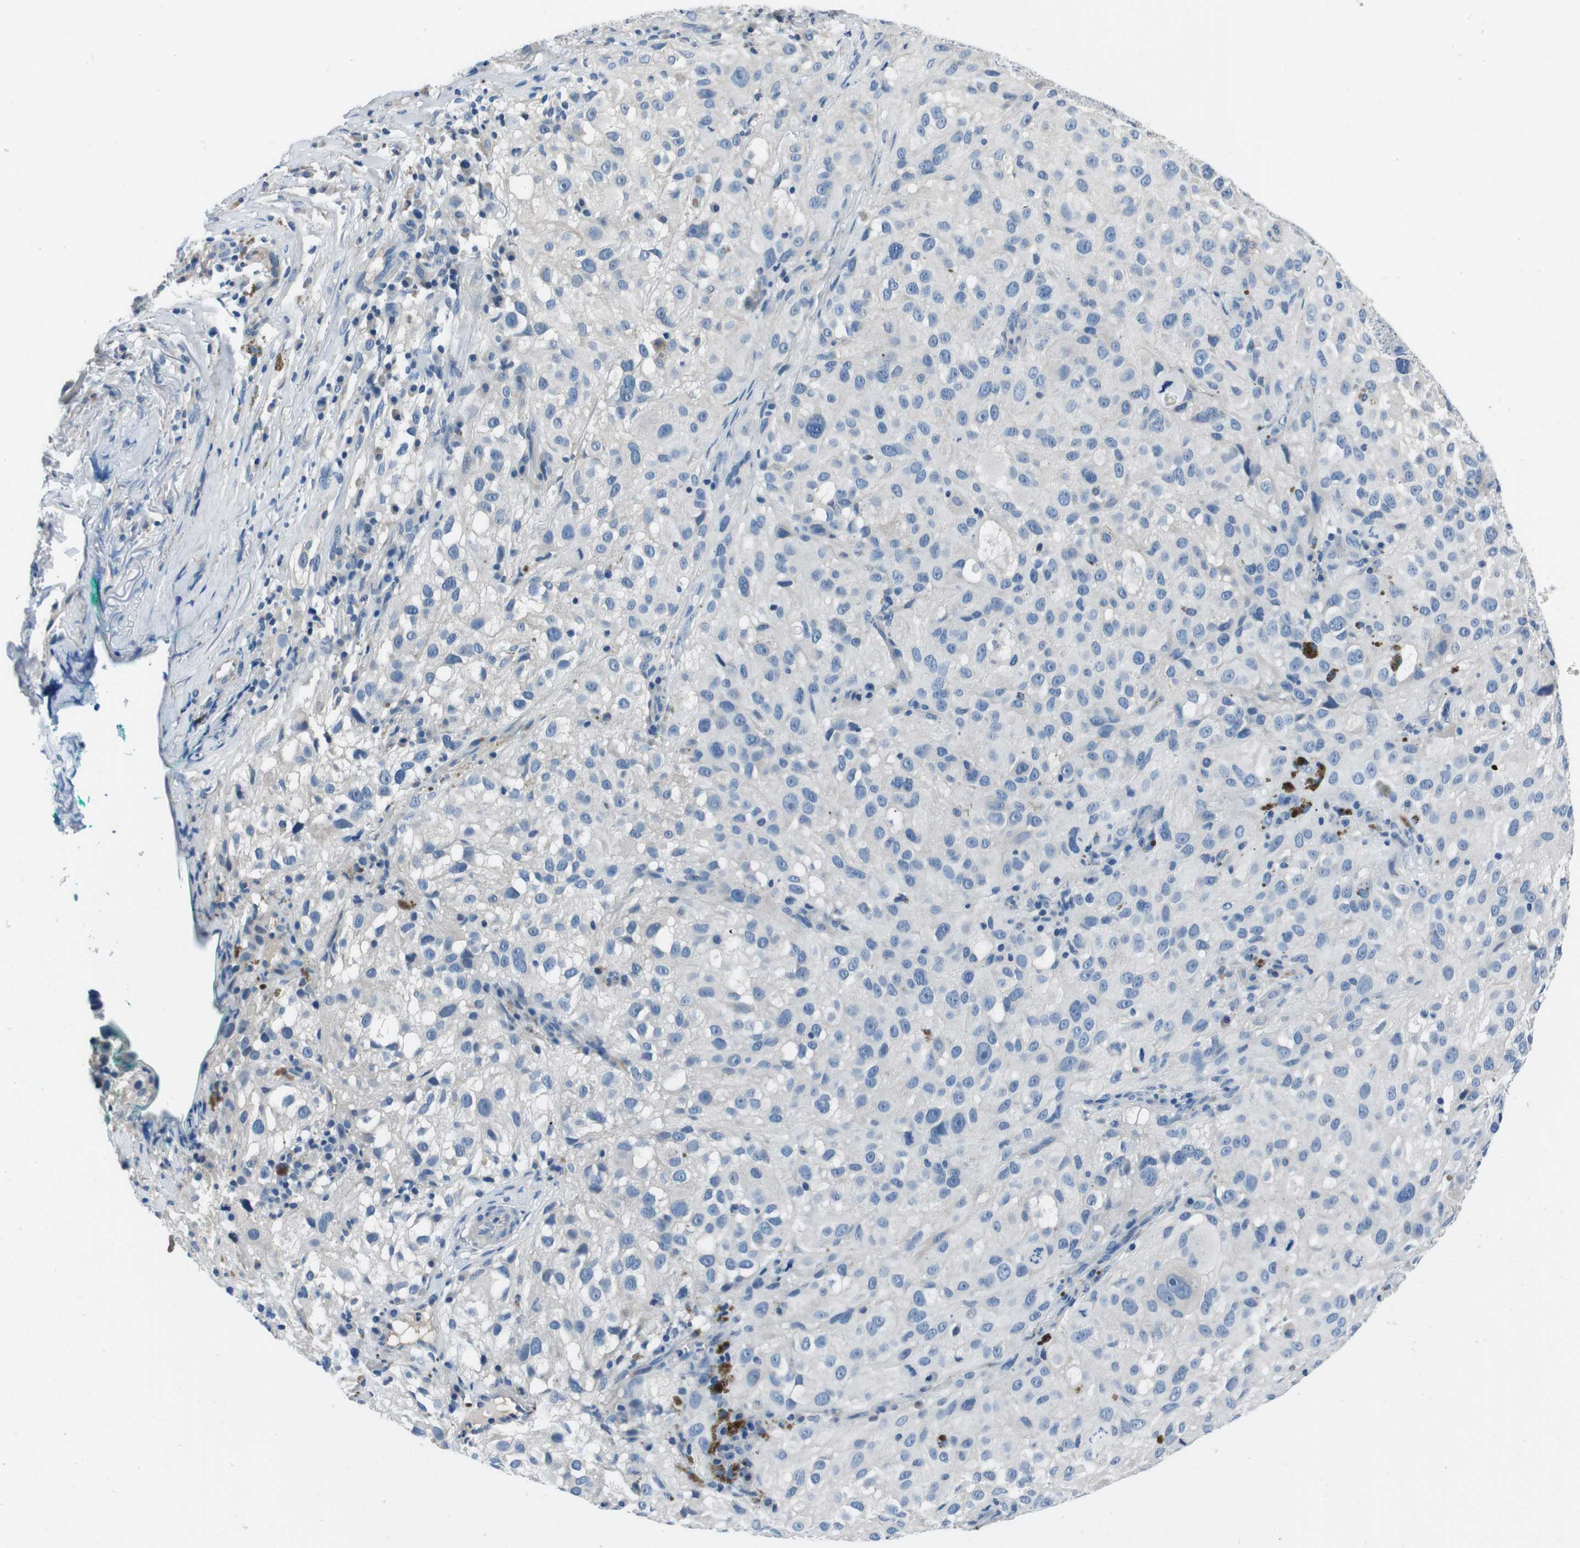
{"staining": {"intensity": "negative", "quantity": "none", "location": "none"}, "tissue": "melanoma", "cell_type": "Tumor cells", "image_type": "cancer", "snomed": [{"axis": "morphology", "description": "Necrosis, NOS"}, {"axis": "morphology", "description": "Malignant melanoma, NOS"}, {"axis": "topography", "description": "Skin"}], "caption": "Protein analysis of malignant melanoma reveals no significant expression in tumor cells. (DAB immunohistochemistry, high magnification).", "gene": "CASQ1", "patient": {"sex": "female", "age": 87}}